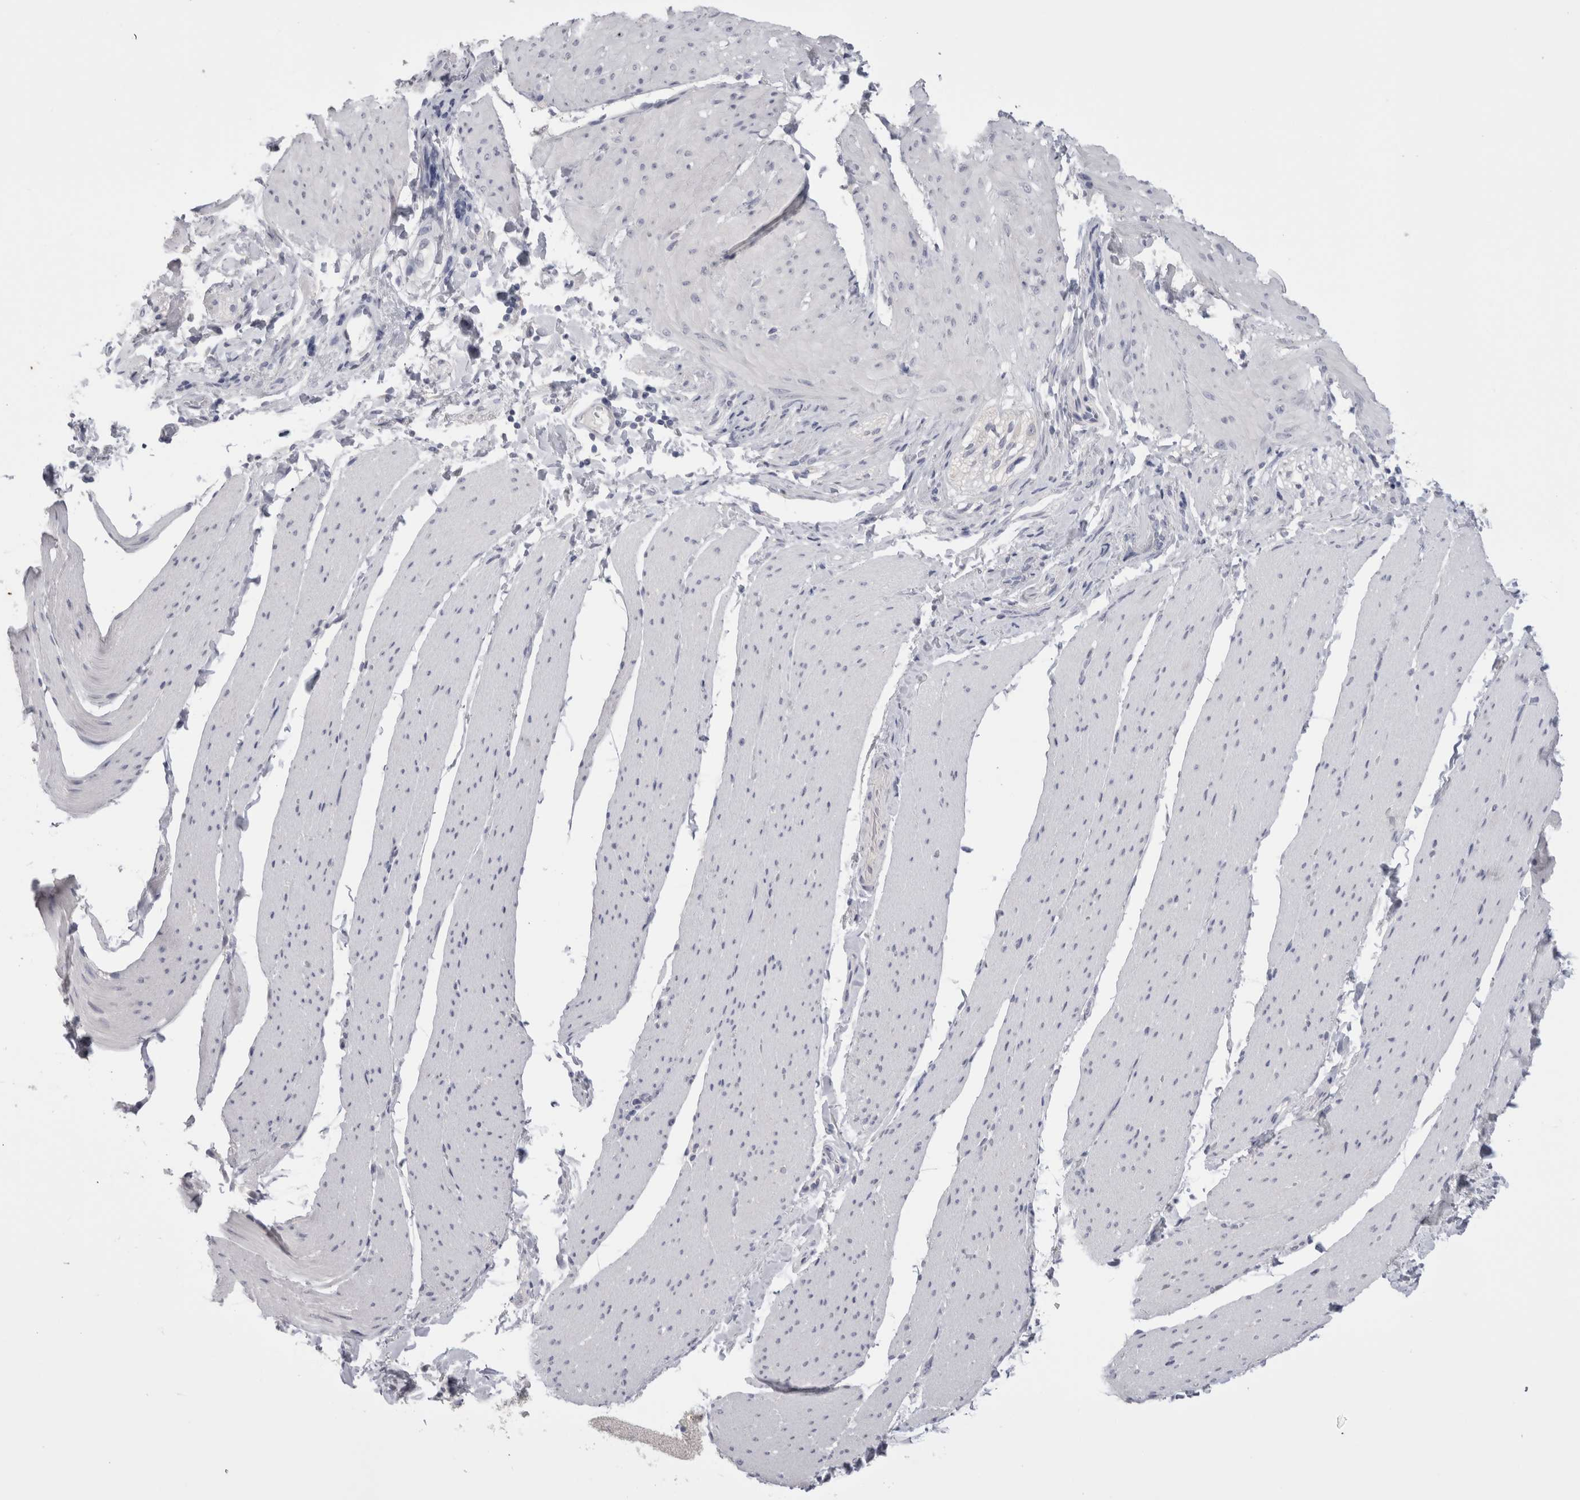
{"staining": {"intensity": "negative", "quantity": "none", "location": "none"}, "tissue": "smooth muscle", "cell_type": "Smooth muscle cells", "image_type": "normal", "snomed": [{"axis": "morphology", "description": "Normal tissue, NOS"}, {"axis": "topography", "description": "Smooth muscle"}, {"axis": "topography", "description": "Small intestine"}], "caption": "Photomicrograph shows no protein positivity in smooth muscle cells of normal smooth muscle. (Stains: DAB (3,3'-diaminobenzidine) immunohistochemistry (IHC) with hematoxylin counter stain, Microscopy: brightfield microscopy at high magnification).", "gene": "SUCNR1", "patient": {"sex": "female", "age": 84}}